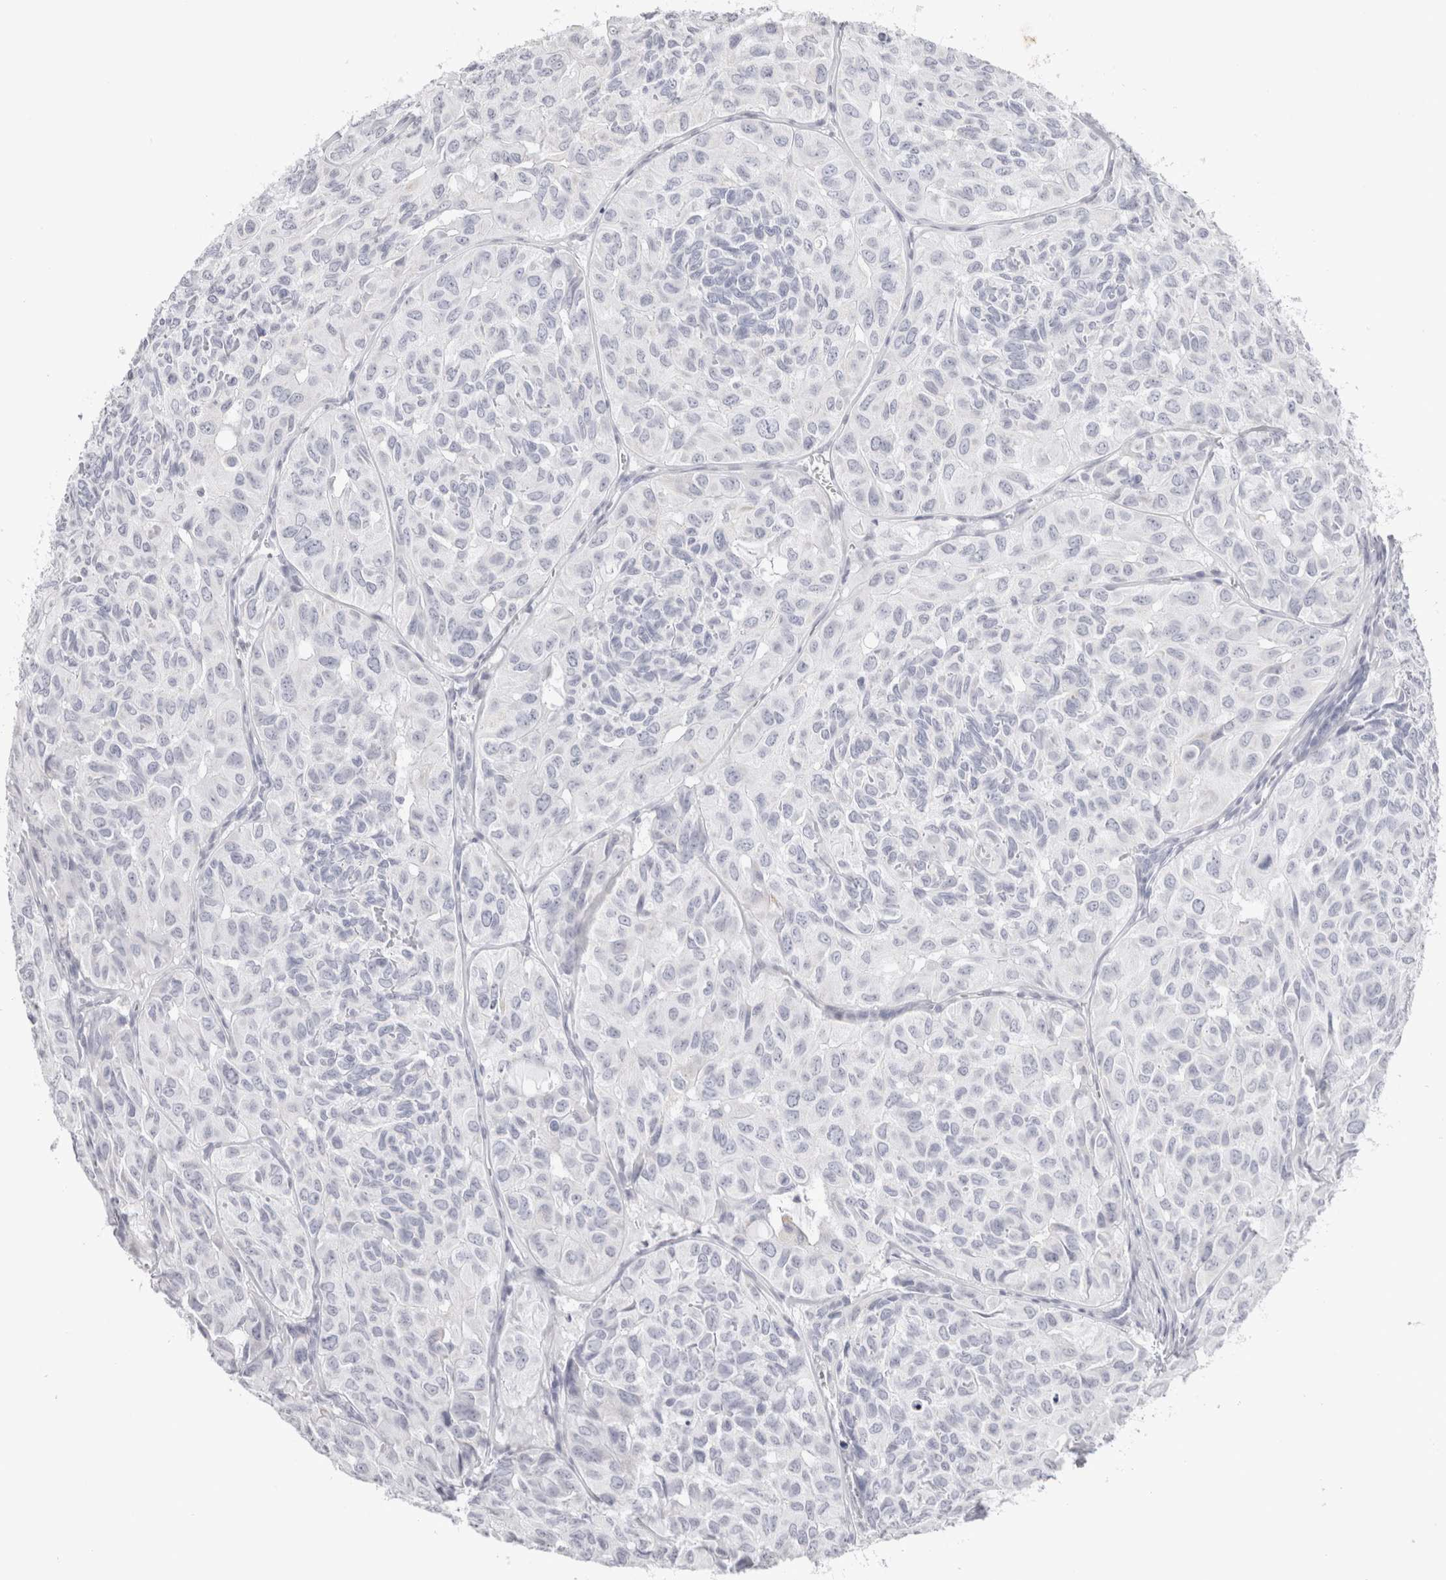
{"staining": {"intensity": "negative", "quantity": "none", "location": "none"}, "tissue": "head and neck cancer", "cell_type": "Tumor cells", "image_type": "cancer", "snomed": [{"axis": "morphology", "description": "Adenocarcinoma, NOS"}, {"axis": "topography", "description": "Salivary gland, NOS"}, {"axis": "topography", "description": "Head-Neck"}], "caption": "IHC photomicrograph of neoplastic tissue: human adenocarcinoma (head and neck) stained with DAB displays no significant protein expression in tumor cells.", "gene": "GARIN1A", "patient": {"sex": "female", "age": 76}}